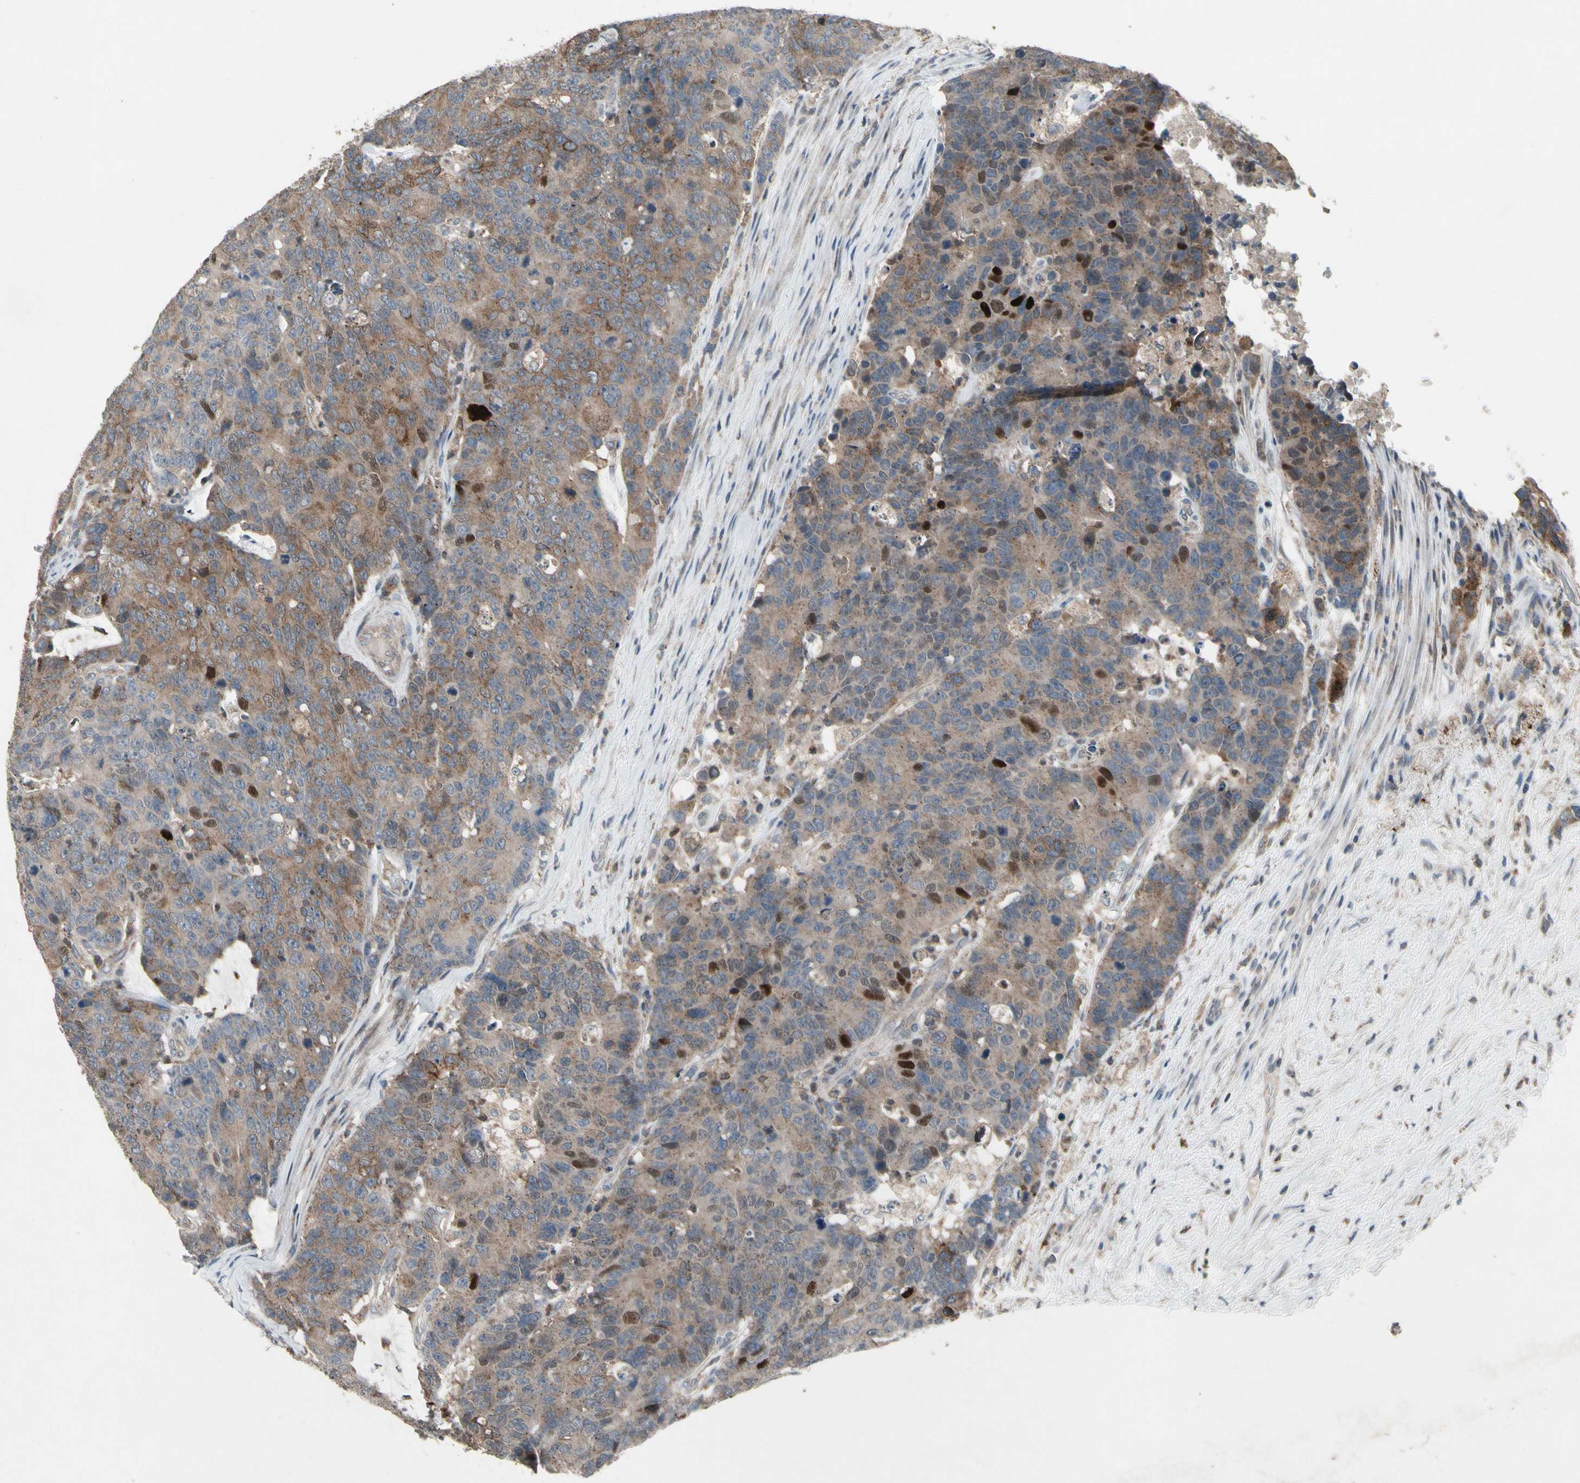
{"staining": {"intensity": "moderate", "quantity": ">75%", "location": "cytoplasmic/membranous,nuclear"}, "tissue": "colorectal cancer", "cell_type": "Tumor cells", "image_type": "cancer", "snomed": [{"axis": "morphology", "description": "Adenocarcinoma, NOS"}, {"axis": "topography", "description": "Colon"}], "caption": "Human colorectal cancer stained with a protein marker exhibits moderate staining in tumor cells.", "gene": "NMI", "patient": {"sex": "female", "age": 86}}